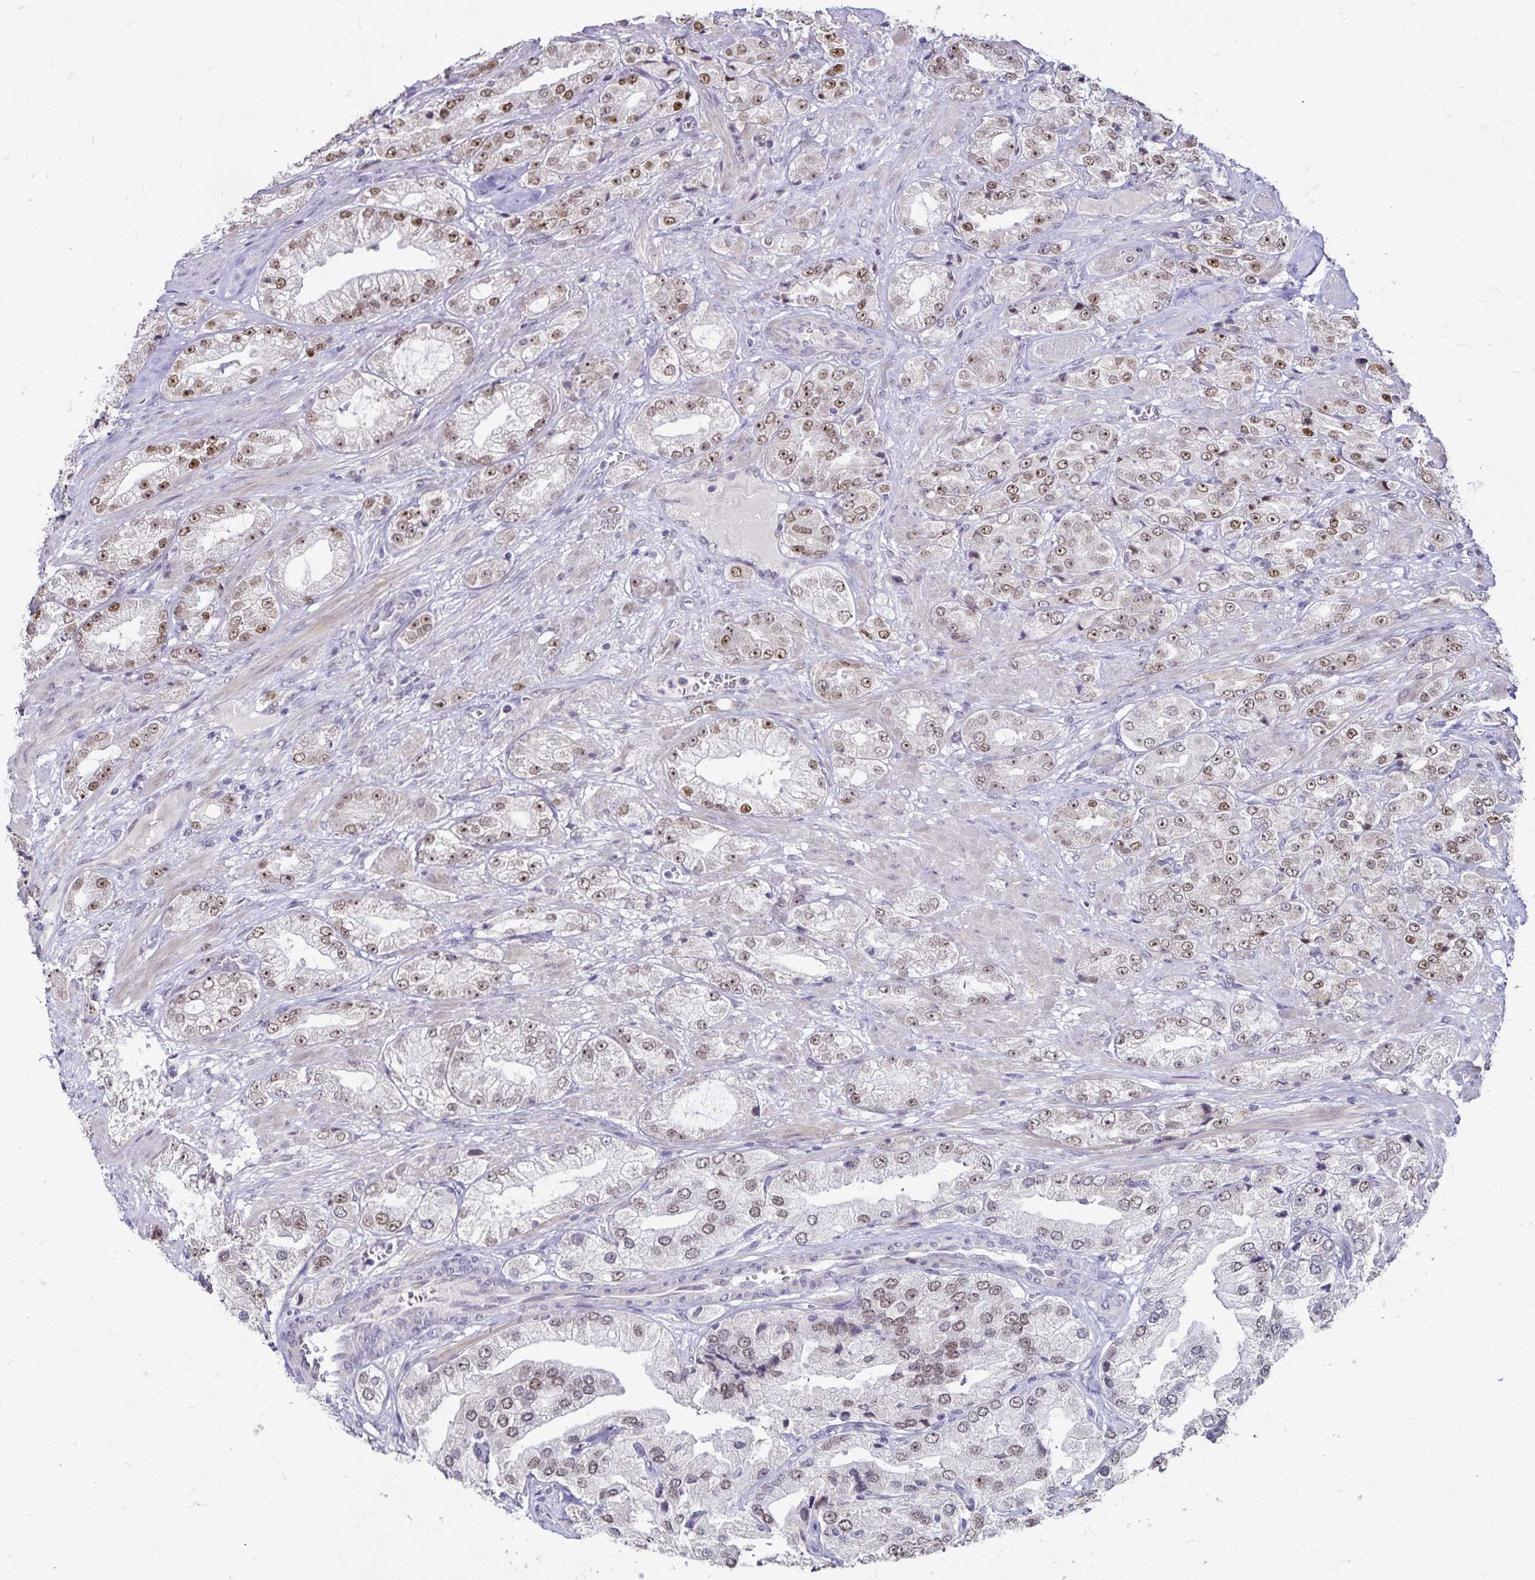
{"staining": {"intensity": "moderate", "quantity": "25%-75%", "location": "nuclear"}, "tissue": "prostate cancer", "cell_type": "Tumor cells", "image_type": "cancer", "snomed": [{"axis": "morphology", "description": "Adenocarcinoma, High grade"}, {"axis": "topography", "description": "Prostate"}], "caption": "This micrograph displays immunohistochemistry staining of human prostate cancer, with medium moderate nuclear positivity in approximately 25%-75% of tumor cells.", "gene": "POLB", "patient": {"sex": "male", "age": 68}}